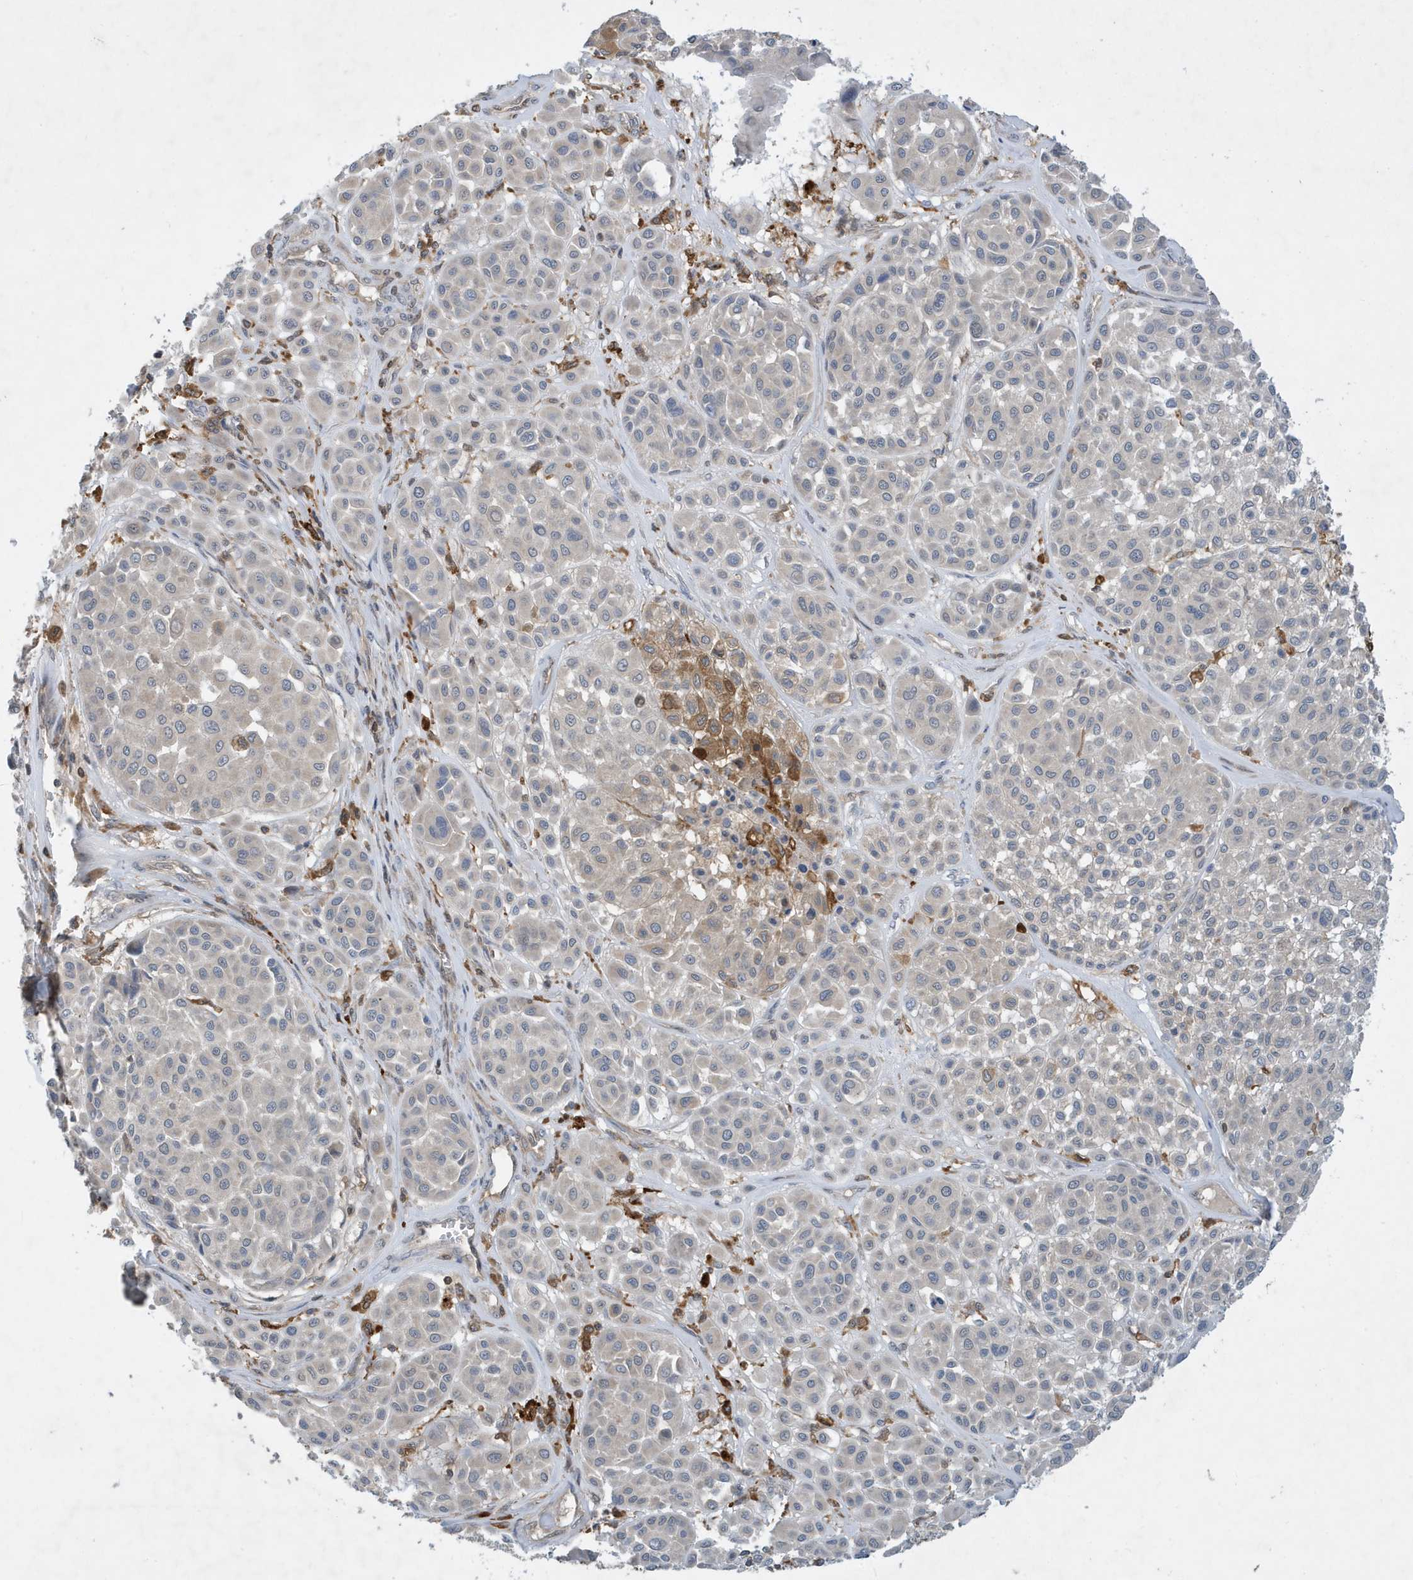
{"staining": {"intensity": "negative", "quantity": "none", "location": "none"}, "tissue": "melanoma", "cell_type": "Tumor cells", "image_type": "cancer", "snomed": [{"axis": "morphology", "description": "Malignant melanoma, Metastatic site"}, {"axis": "topography", "description": "Soft tissue"}], "caption": "A photomicrograph of melanoma stained for a protein shows no brown staining in tumor cells. (Immunohistochemistry (ihc), brightfield microscopy, high magnification).", "gene": "NSUN3", "patient": {"sex": "male", "age": 41}}